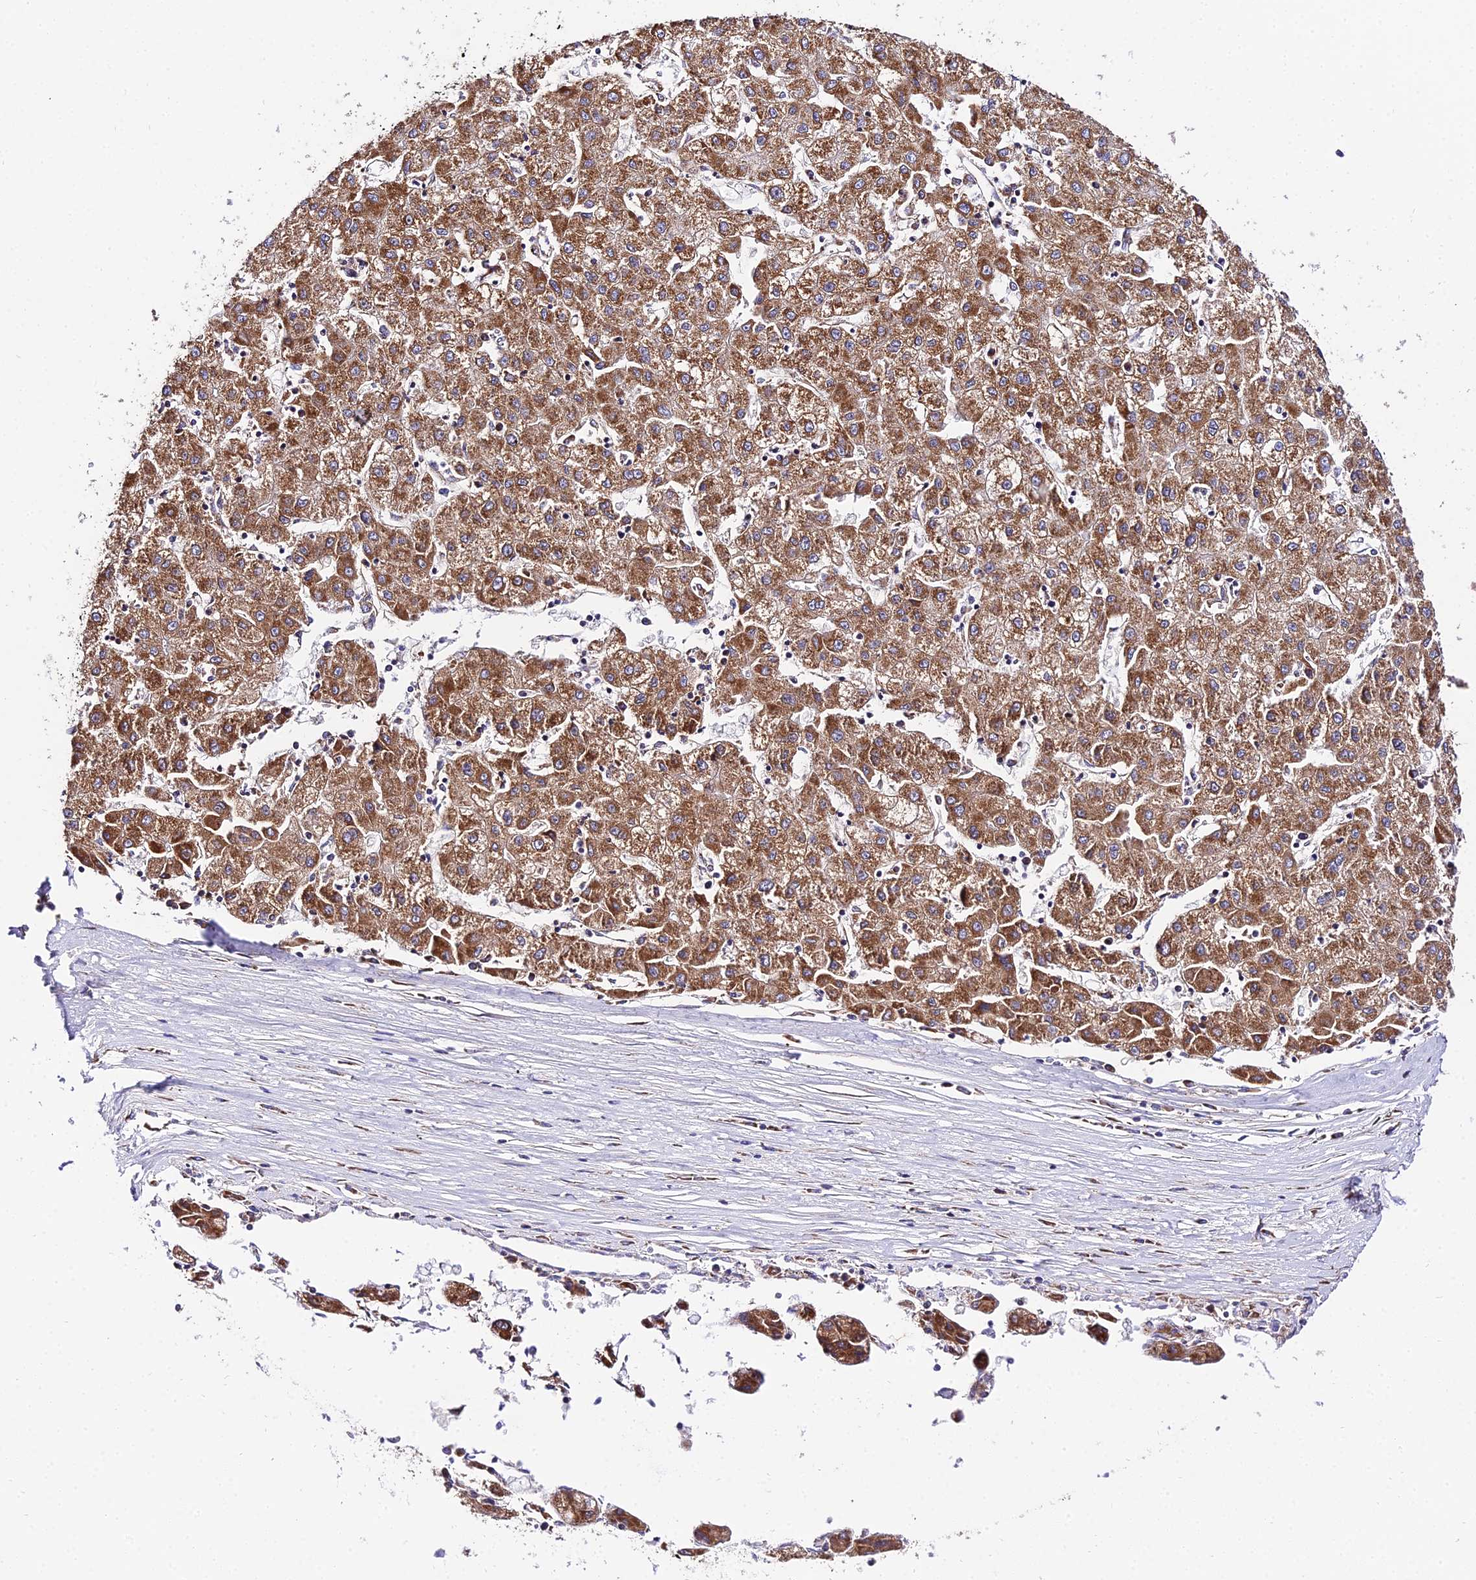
{"staining": {"intensity": "moderate", "quantity": ">75%", "location": "cytoplasmic/membranous"}, "tissue": "liver cancer", "cell_type": "Tumor cells", "image_type": "cancer", "snomed": [{"axis": "morphology", "description": "Carcinoma, Hepatocellular, NOS"}, {"axis": "topography", "description": "Liver"}], "caption": "The photomicrograph reveals immunohistochemical staining of hepatocellular carcinoma (liver). There is moderate cytoplasmic/membranous staining is appreciated in approximately >75% of tumor cells.", "gene": "OCIAD1", "patient": {"sex": "male", "age": 72}}